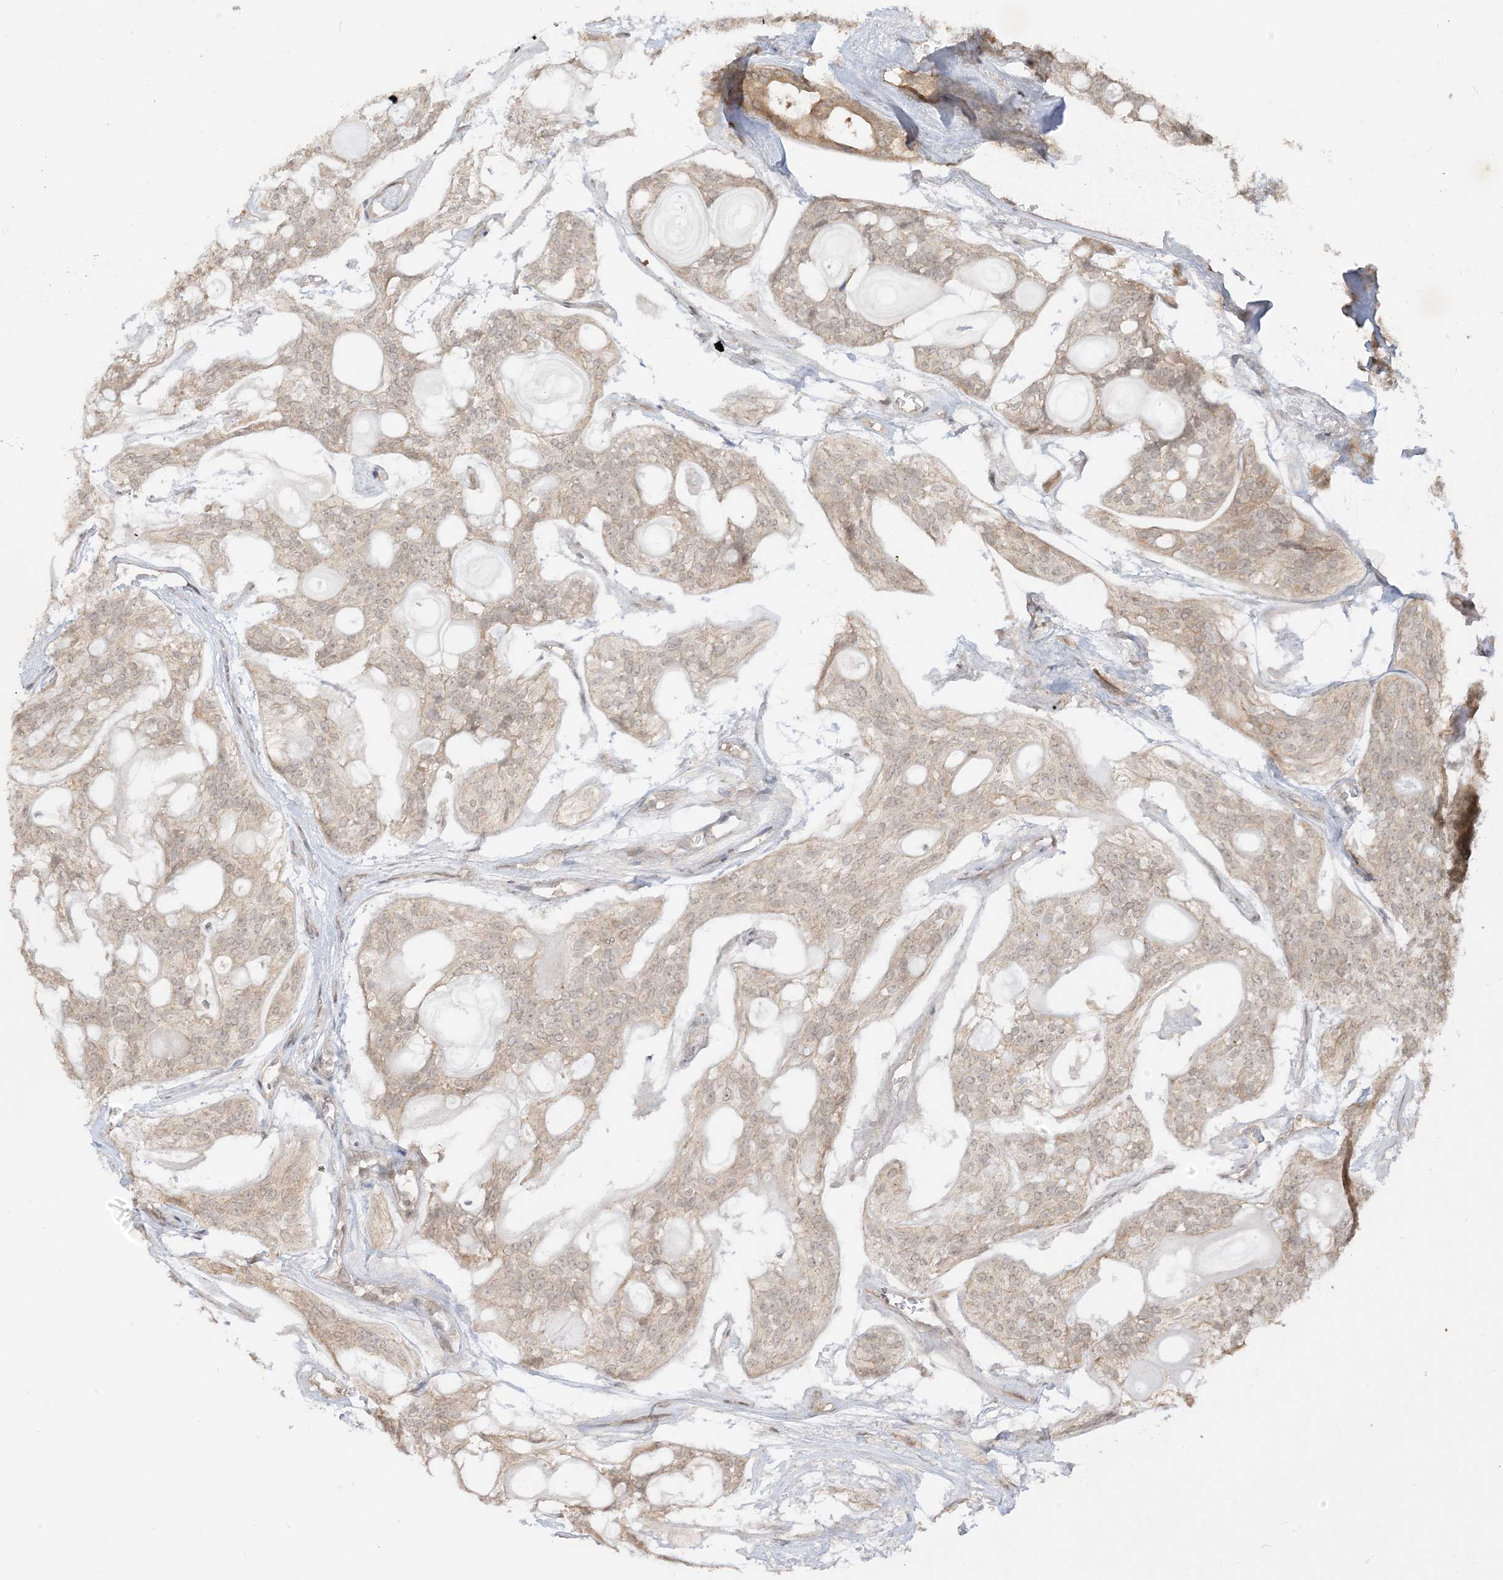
{"staining": {"intensity": "weak", "quantity": "<25%", "location": "cytoplasmic/membranous"}, "tissue": "head and neck cancer", "cell_type": "Tumor cells", "image_type": "cancer", "snomed": [{"axis": "morphology", "description": "Adenocarcinoma, NOS"}, {"axis": "topography", "description": "Head-Neck"}], "caption": "Immunohistochemistry of human adenocarcinoma (head and neck) demonstrates no positivity in tumor cells.", "gene": "TBCC", "patient": {"sex": "male", "age": 66}}